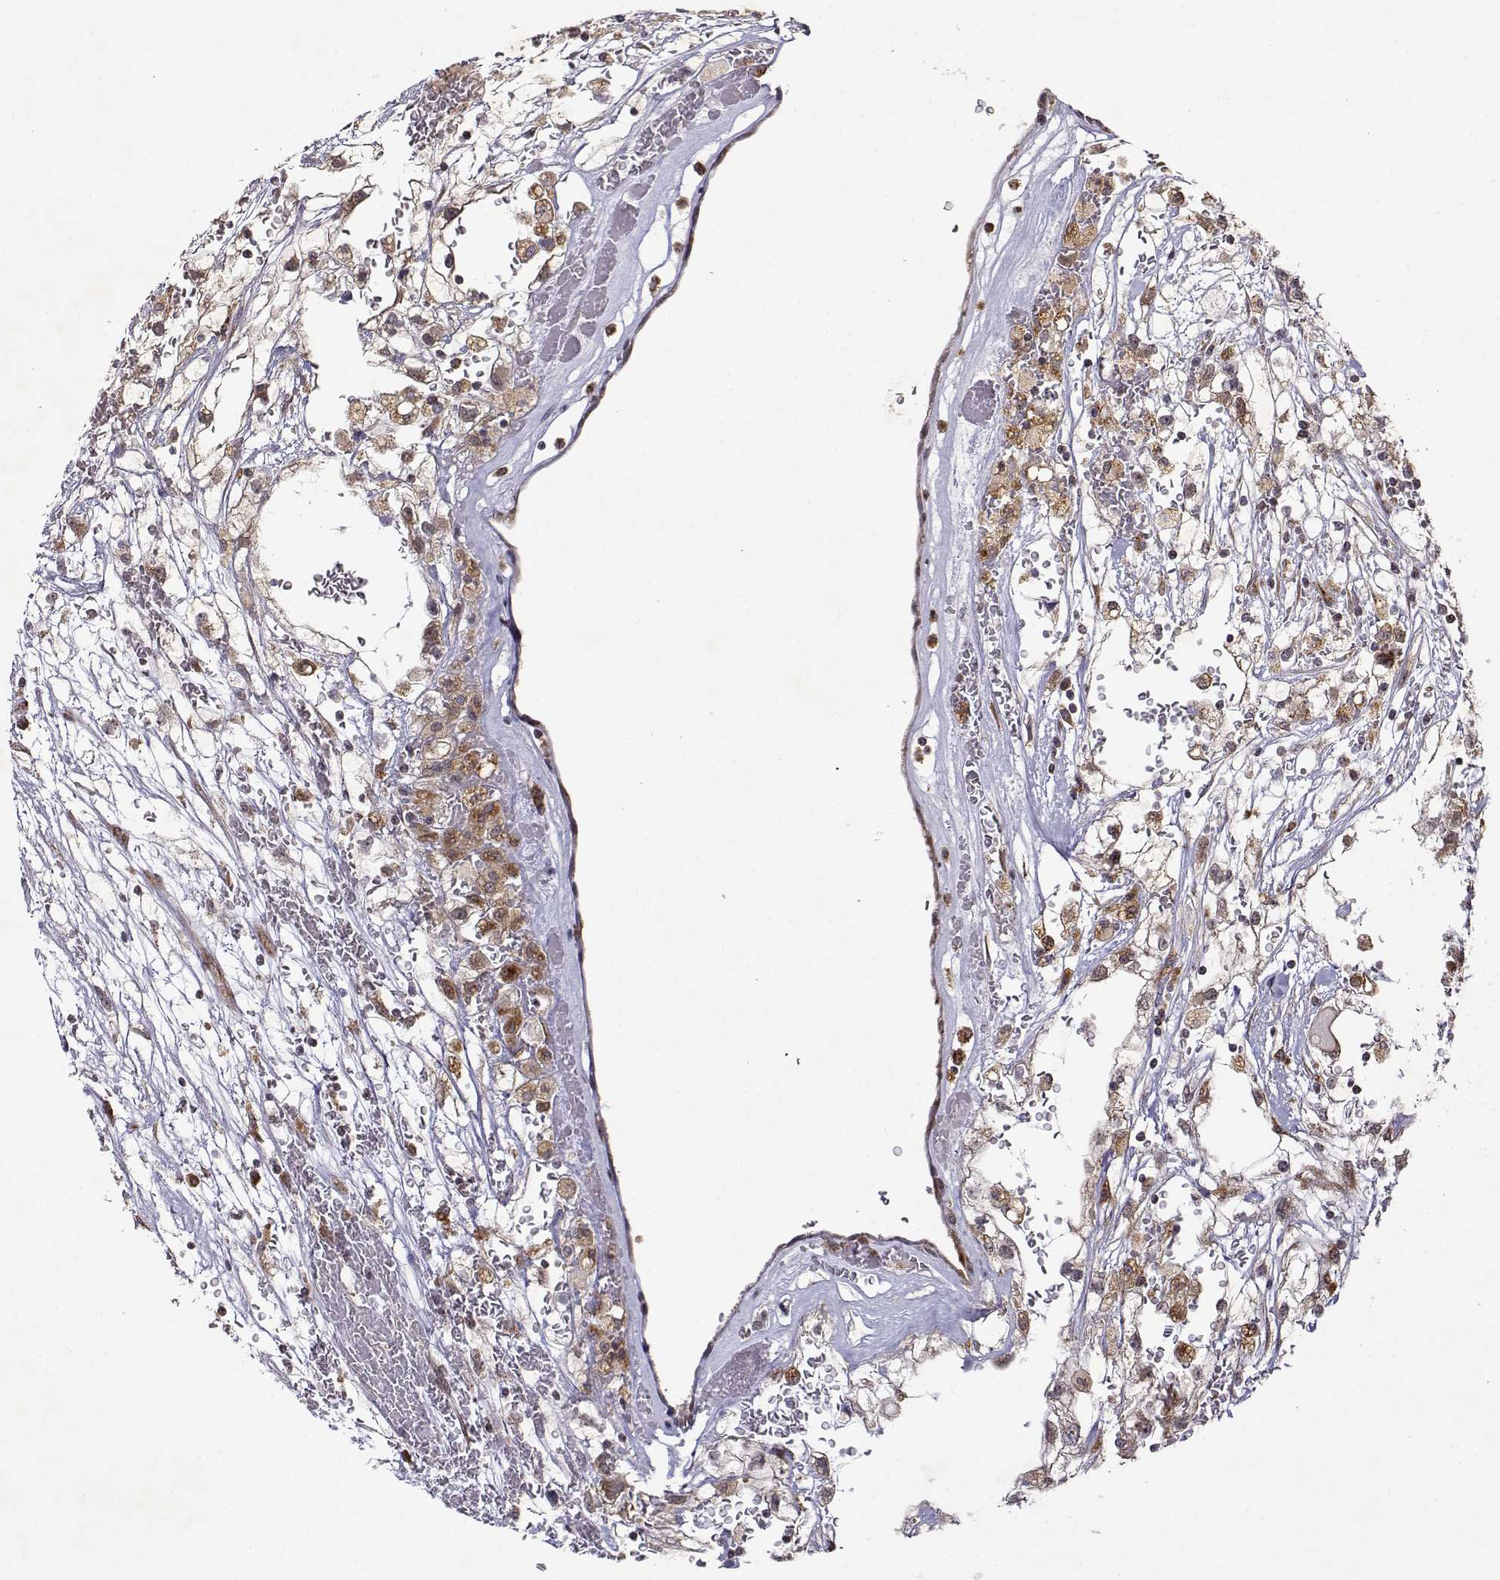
{"staining": {"intensity": "moderate", "quantity": ">75%", "location": "cytoplasmic/membranous"}, "tissue": "renal cancer", "cell_type": "Tumor cells", "image_type": "cancer", "snomed": [{"axis": "morphology", "description": "Adenocarcinoma, NOS"}, {"axis": "topography", "description": "Kidney"}], "caption": "This photomicrograph shows renal cancer stained with immunohistochemistry (IHC) to label a protein in brown. The cytoplasmic/membranous of tumor cells show moderate positivity for the protein. Nuclei are counter-stained blue.", "gene": "RNF13", "patient": {"sex": "male", "age": 59}}